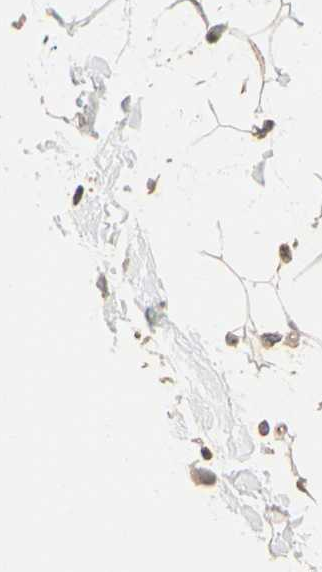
{"staining": {"intensity": "weak", "quantity": ">75%", "location": "cytoplasmic/membranous"}, "tissue": "adipose tissue", "cell_type": "Adipocytes", "image_type": "normal", "snomed": [{"axis": "morphology", "description": "Normal tissue, NOS"}, {"axis": "topography", "description": "Soft tissue"}], "caption": "DAB immunohistochemical staining of benign adipose tissue reveals weak cytoplasmic/membranous protein staining in approximately >75% of adipocytes.", "gene": "TASOR", "patient": {"sex": "male", "age": 72}}